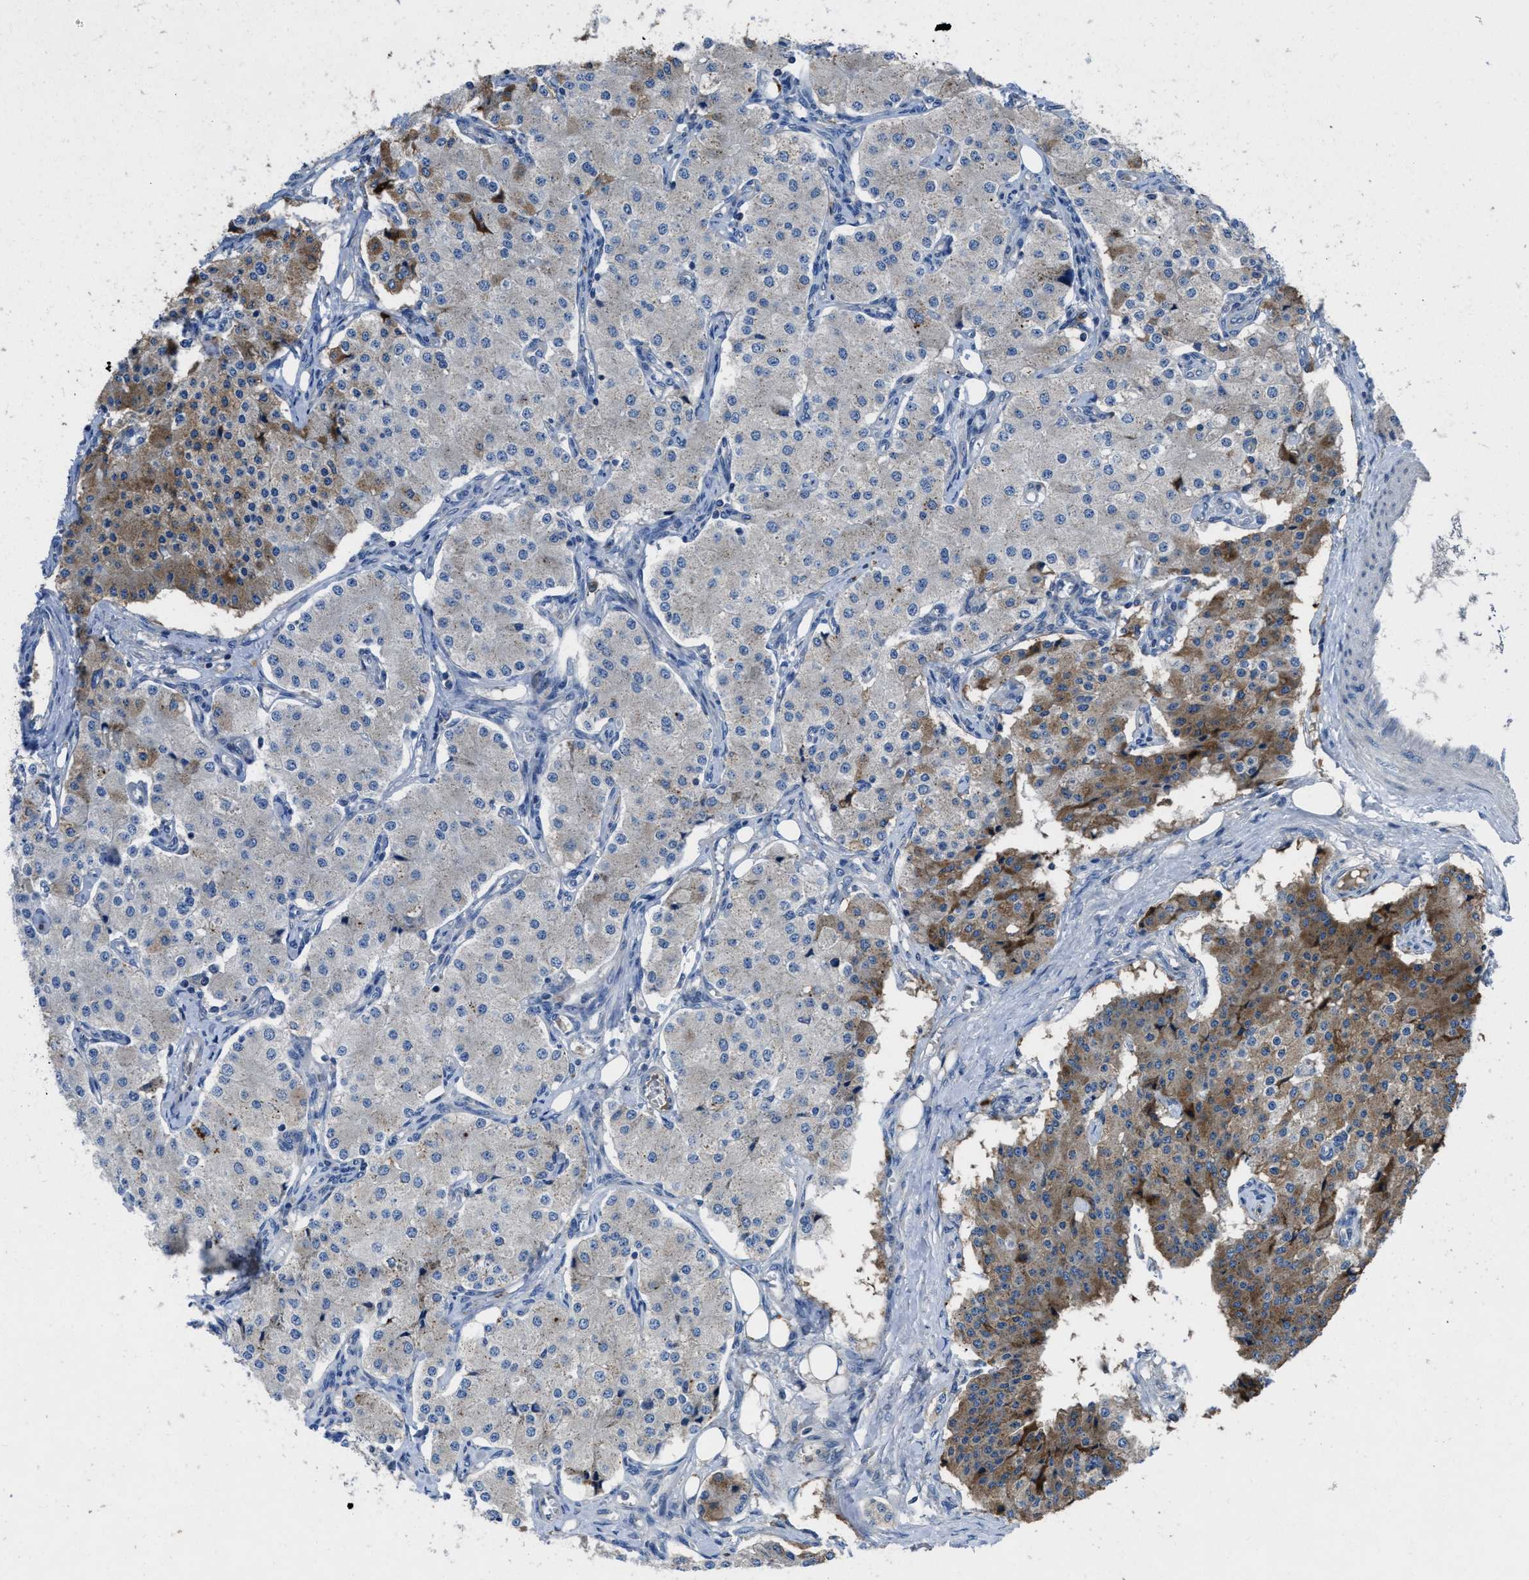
{"staining": {"intensity": "moderate", "quantity": "25%-75%", "location": "cytoplasmic/membranous"}, "tissue": "carcinoid", "cell_type": "Tumor cells", "image_type": "cancer", "snomed": [{"axis": "morphology", "description": "Carcinoid, malignant, NOS"}, {"axis": "topography", "description": "Colon"}], "caption": "Immunohistochemistry (IHC) staining of carcinoid, which displays medium levels of moderate cytoplasmic/membranous staining in about 25%-75% of tumor cells indicating moderate cytoplasmic/membranous protein positivity. The staining was performed using DAB (3,3'-diaminobenzidine) (brown) for protein detection and nuclei were counterstained in hematoxylin (blue).", "gene": "MAP3K20", "patient": {"sex": "female", "age": 52}}